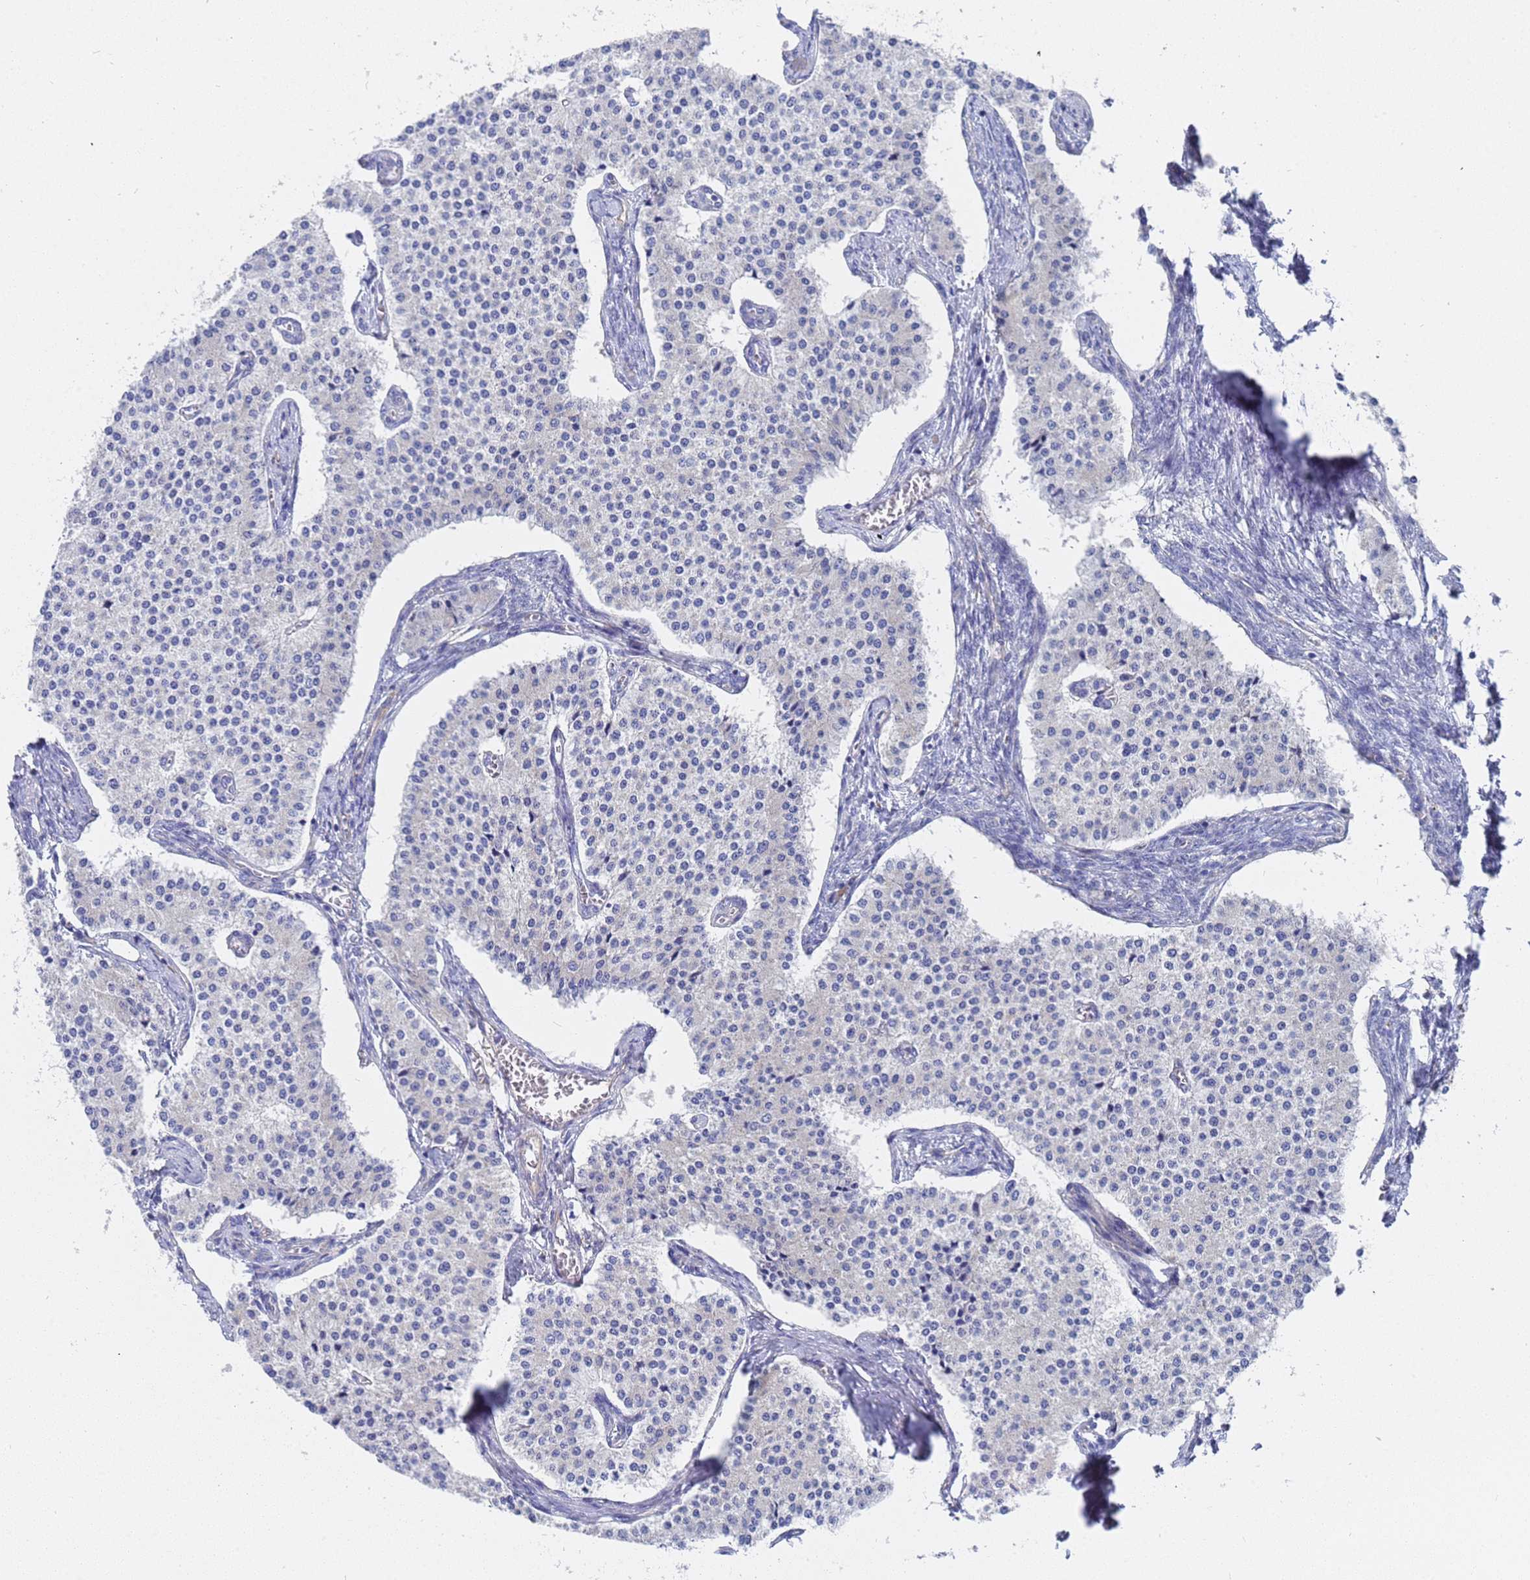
{"staining": {"intensity": "negative", "quantity": "none", "location": "none"}, "tissue": "carcinoid", "cell_type": "Tumor cells", "image_type": "cancer", "snomed": [{"axis": "morphology", "description": "Carcinoid, malignant, NOS"}, {"axis": "topography", "description": "Colon"}], "caption": "This is an IHC image of human carcinoid. There is no expression in tumor cells.", "gene": "TM4SF4", "patient": {"sex": "female", "age": 52}}